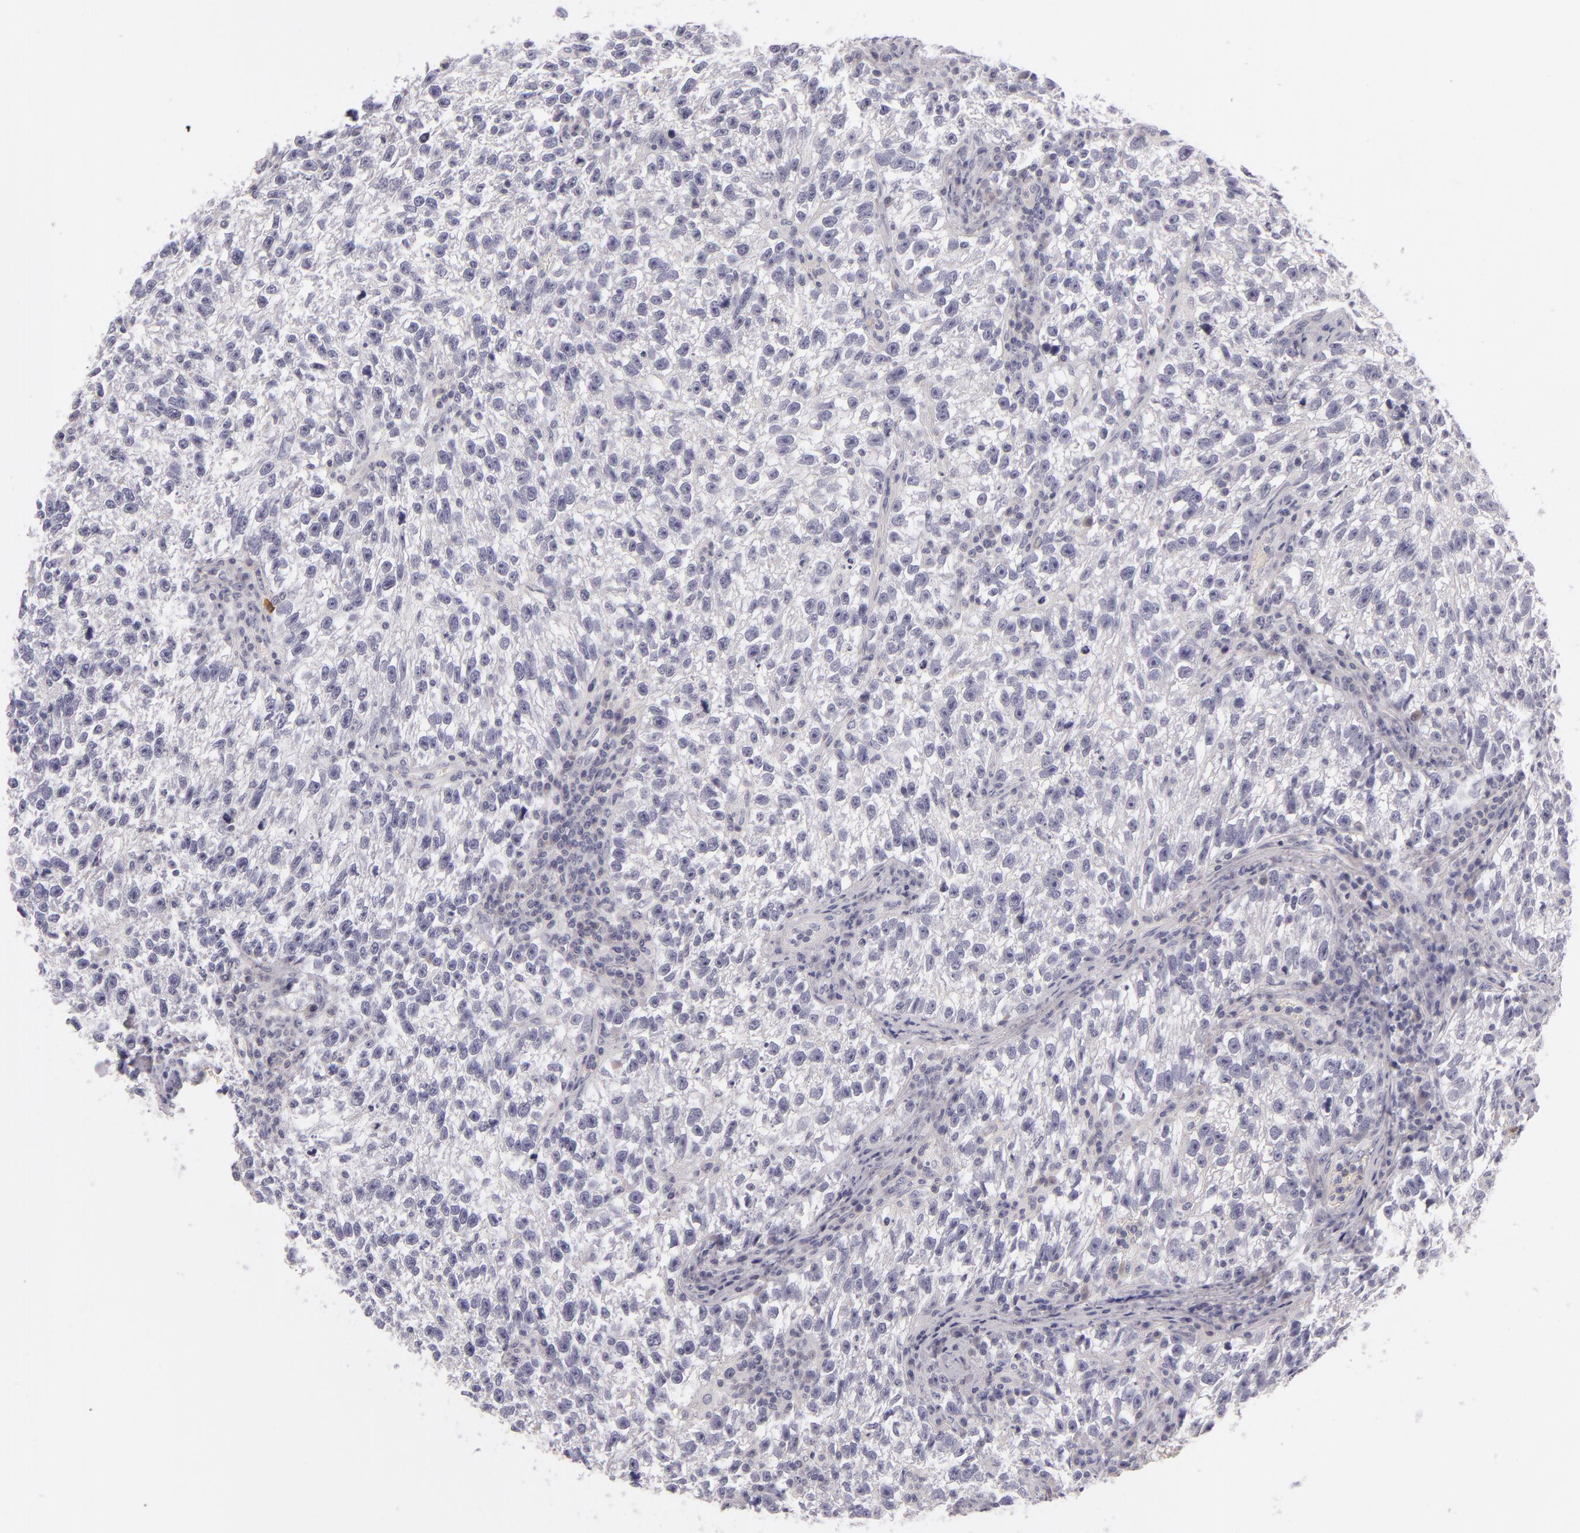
{"staining": {"intensity": "negative", "quantity": "none", "location": "none"}, "tissue": "testis cancer", "cell_type": "Tumor cells", "image_type": "cancer", "snomed": [{"axis": "morphology", "description": "Seminoma, NOS"}, {"axis": "topography", "description": "Testis"}], "caption": "A histopathology image of testis cancer stained for a protein reveals no brown staining in tumor cells.", "gene": "FAM181A", "patient": {"sex": "male", "age": 38}}